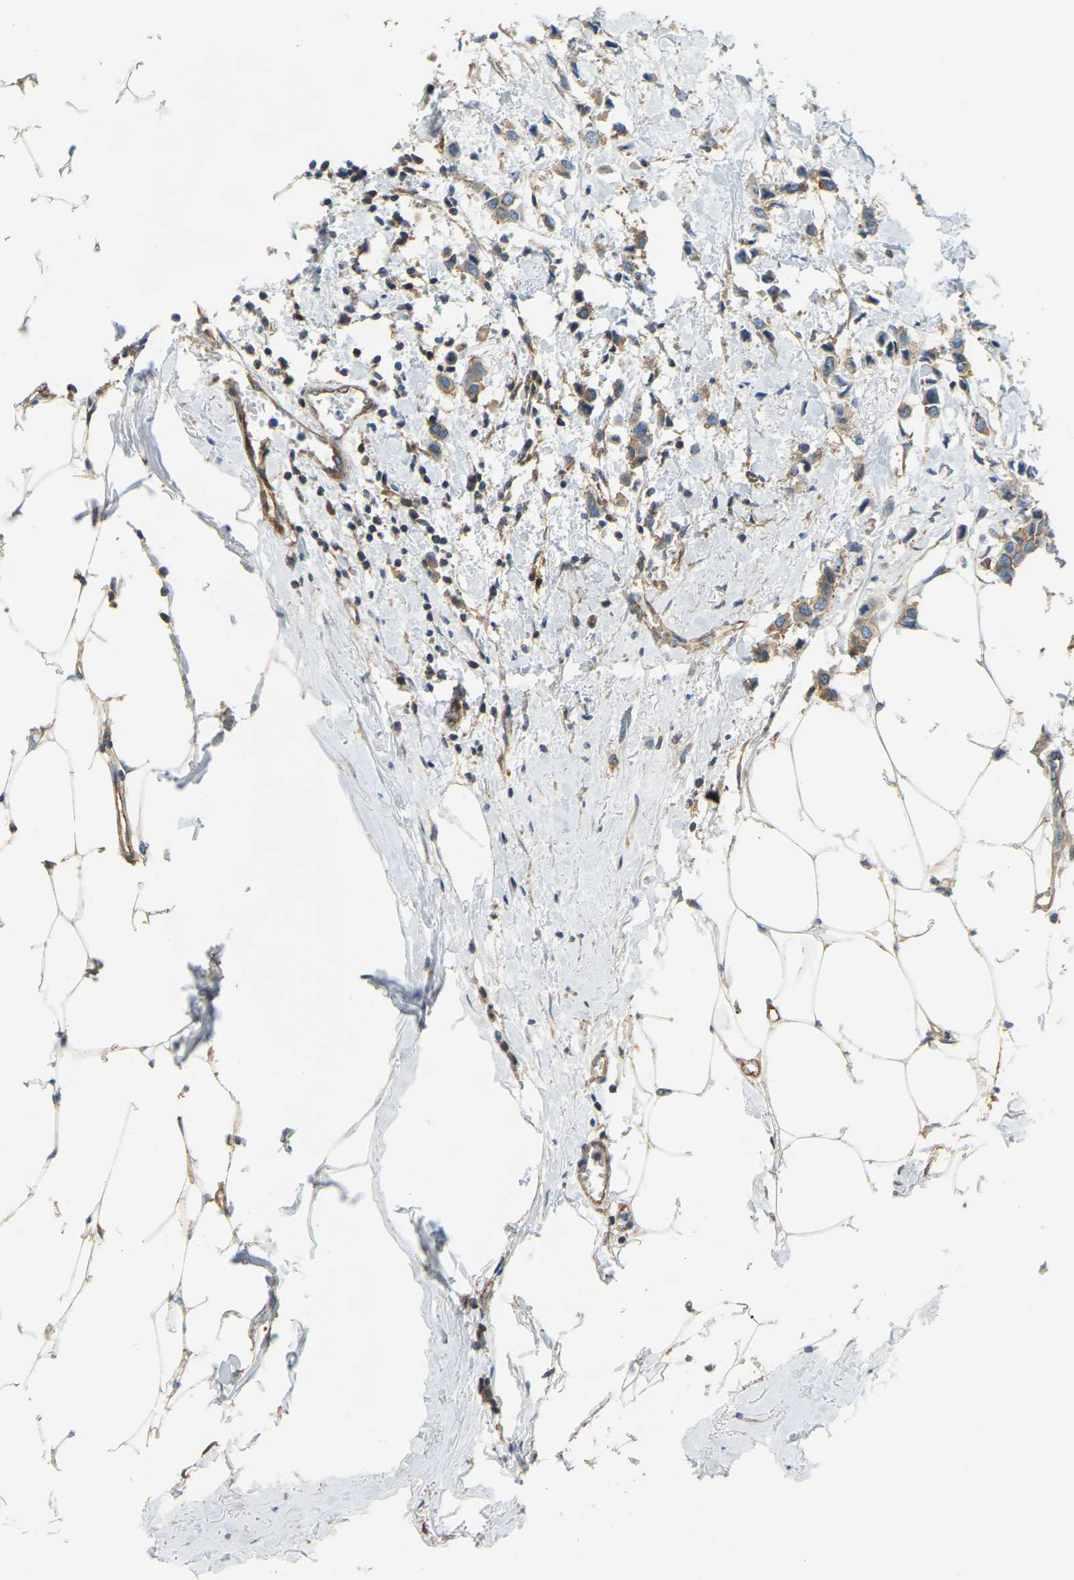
{"staining": {"intensity": "moderate", "quantity": ">75%", "location": "cytoplasmic/membranous"}, "tissue": "breast cancer", "cell_type": "Tumor cells", "image_type": "cancer", "snomed": [{"axis": "morphology", "description": "Lobular carcinoma"}, {"axis": "topography", "description": "Breast"}], "caption": "An immunohistochemistry (IHC) image of neoplastic tissue is shown. Protein staining in brown highlights moderate cytoplasmic/membranous positivity in breast cancer within tumor cells.", "gene": "AHNAK", "patient": {"sex": "female", "age": 51}}